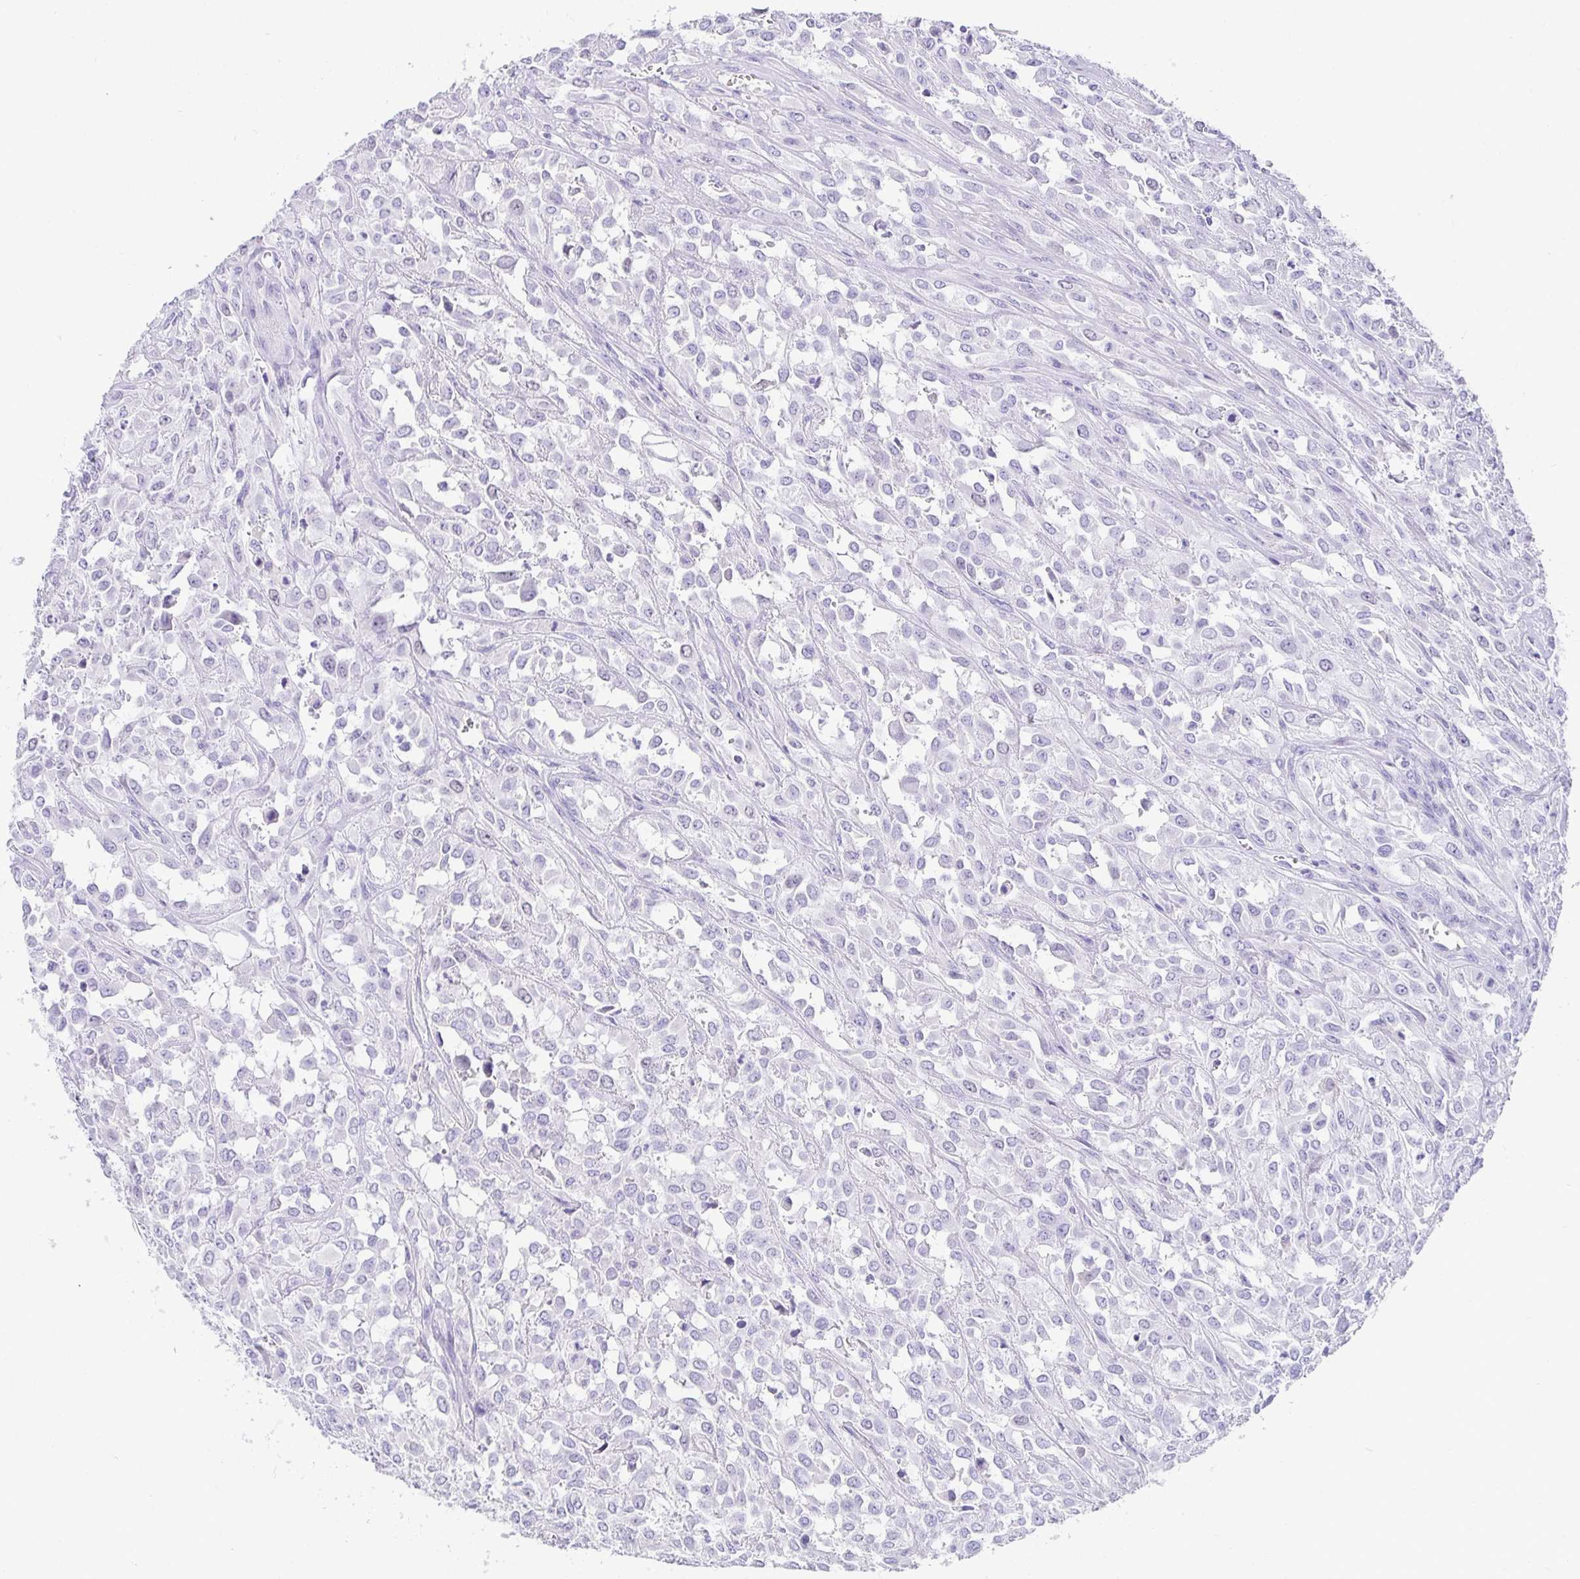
{"staining": {"intensity": "negative", "quantity": "none", "location": "none"}, "tissue": "urothelial cancer", "cell_type": "Tumor cells", "image_type": "cancer", "snomed": [{"axis": "morphology", "description": "Urothelial carcinoma, High grade"}, {"axis": "topography", "description": "Urinary bladder"}], "caption": "Immunohistochemical staining of urothelial carcinoma (high-grade) shows no significant positivity in tumor cells. (DAB immunohistochemistry (IHC), high magnification).", "gene": "TMEM241", "patient": {"sex": "male", "age": 67}}